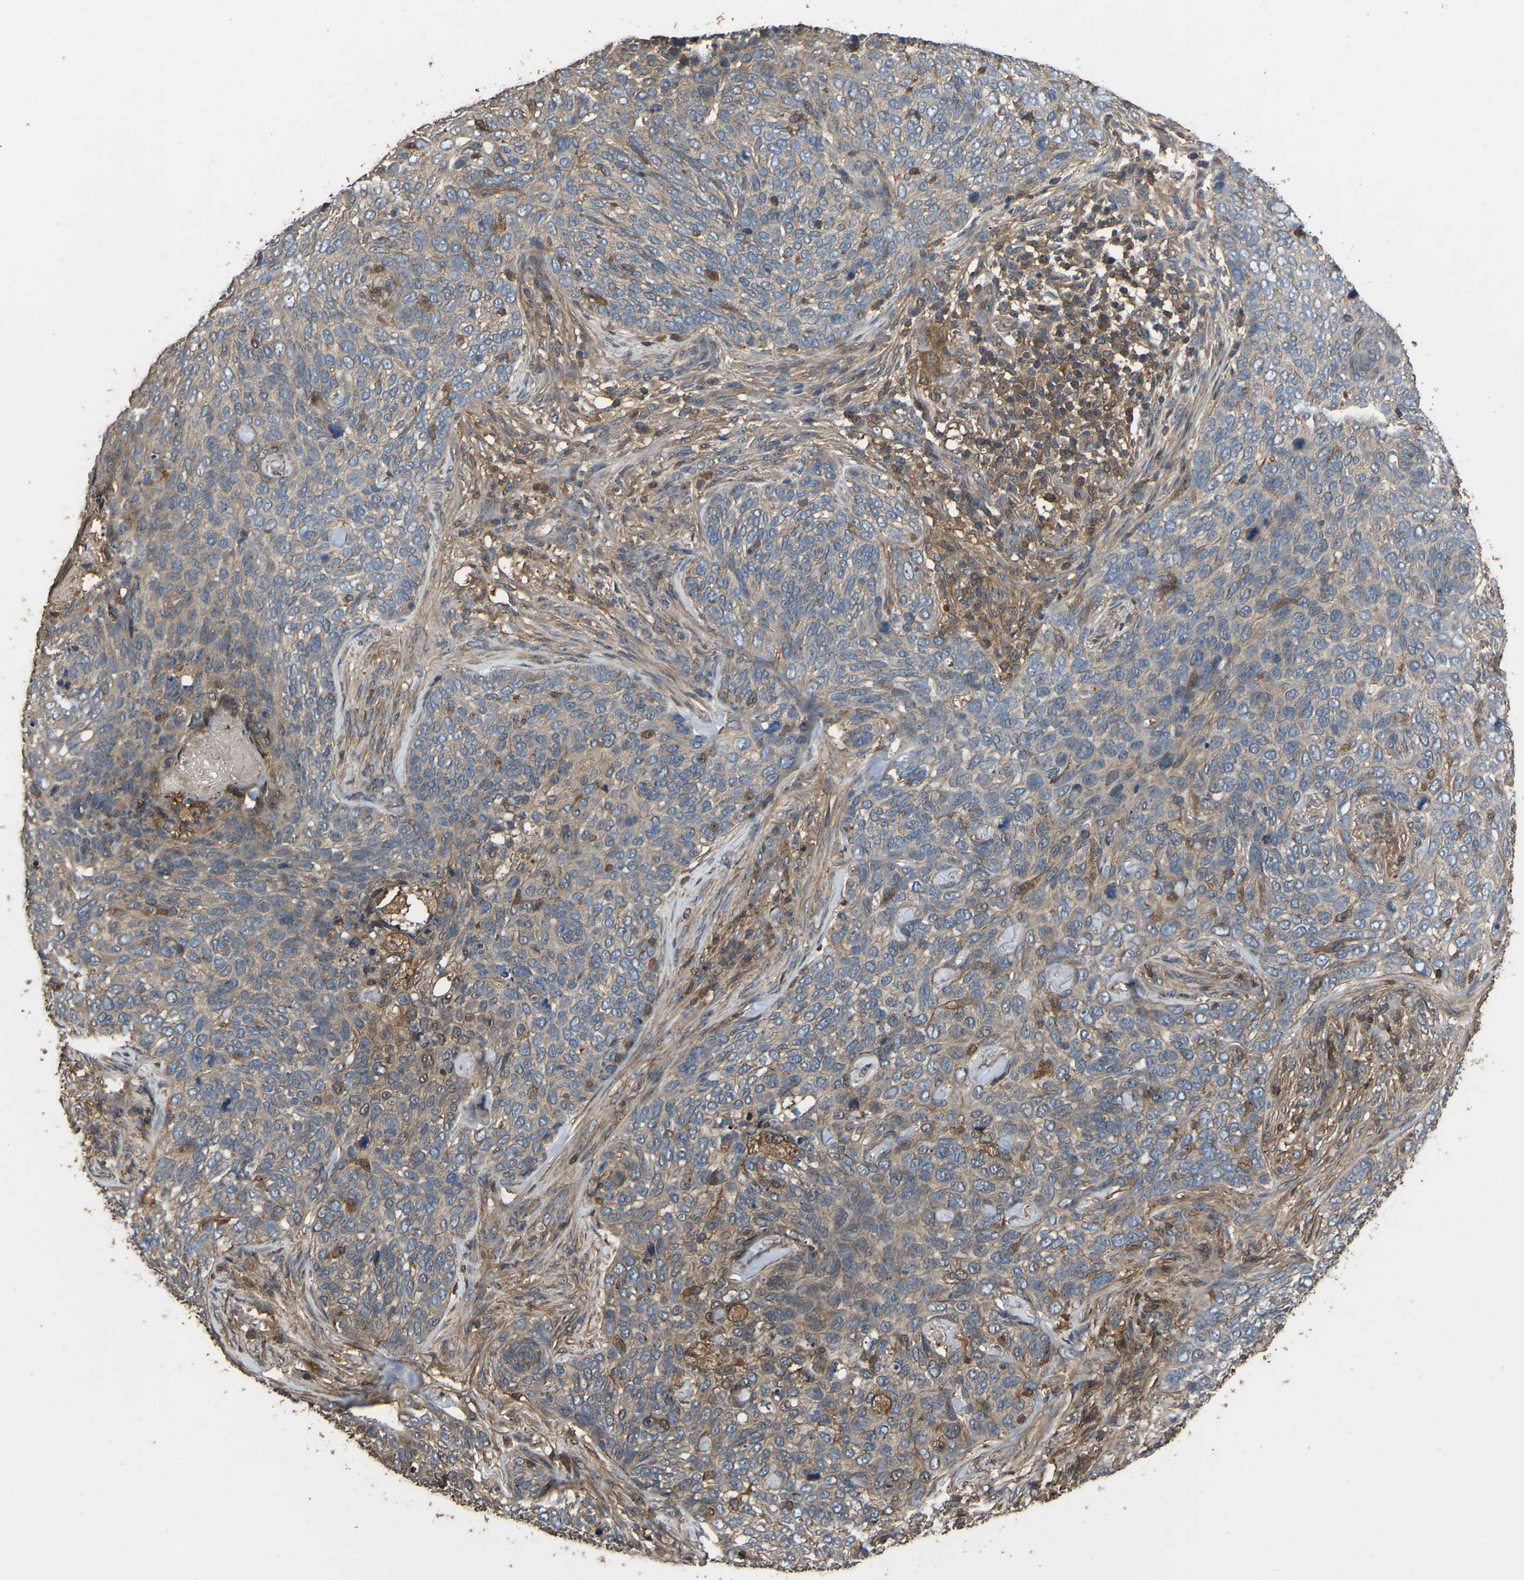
{"staining": {"intensity": "weak", "quantity": "<25%", "location": "cytoplasmic/membranous"}, "tissue": "skin cancer", "cell_type": "Tumor cells", "image_type": "cancer", "snomed": [{"axis": "morphology", "description": "Basal cell carcinoma"}, {"axis": "topography", "description": "Skin"}], "caption": "Immunohistochemical staining of skin basal cell carcinoma reveals no significant staining in tumor cells.", "gene": "FHIT", "patient": {"sex": "female", "age": 64}}